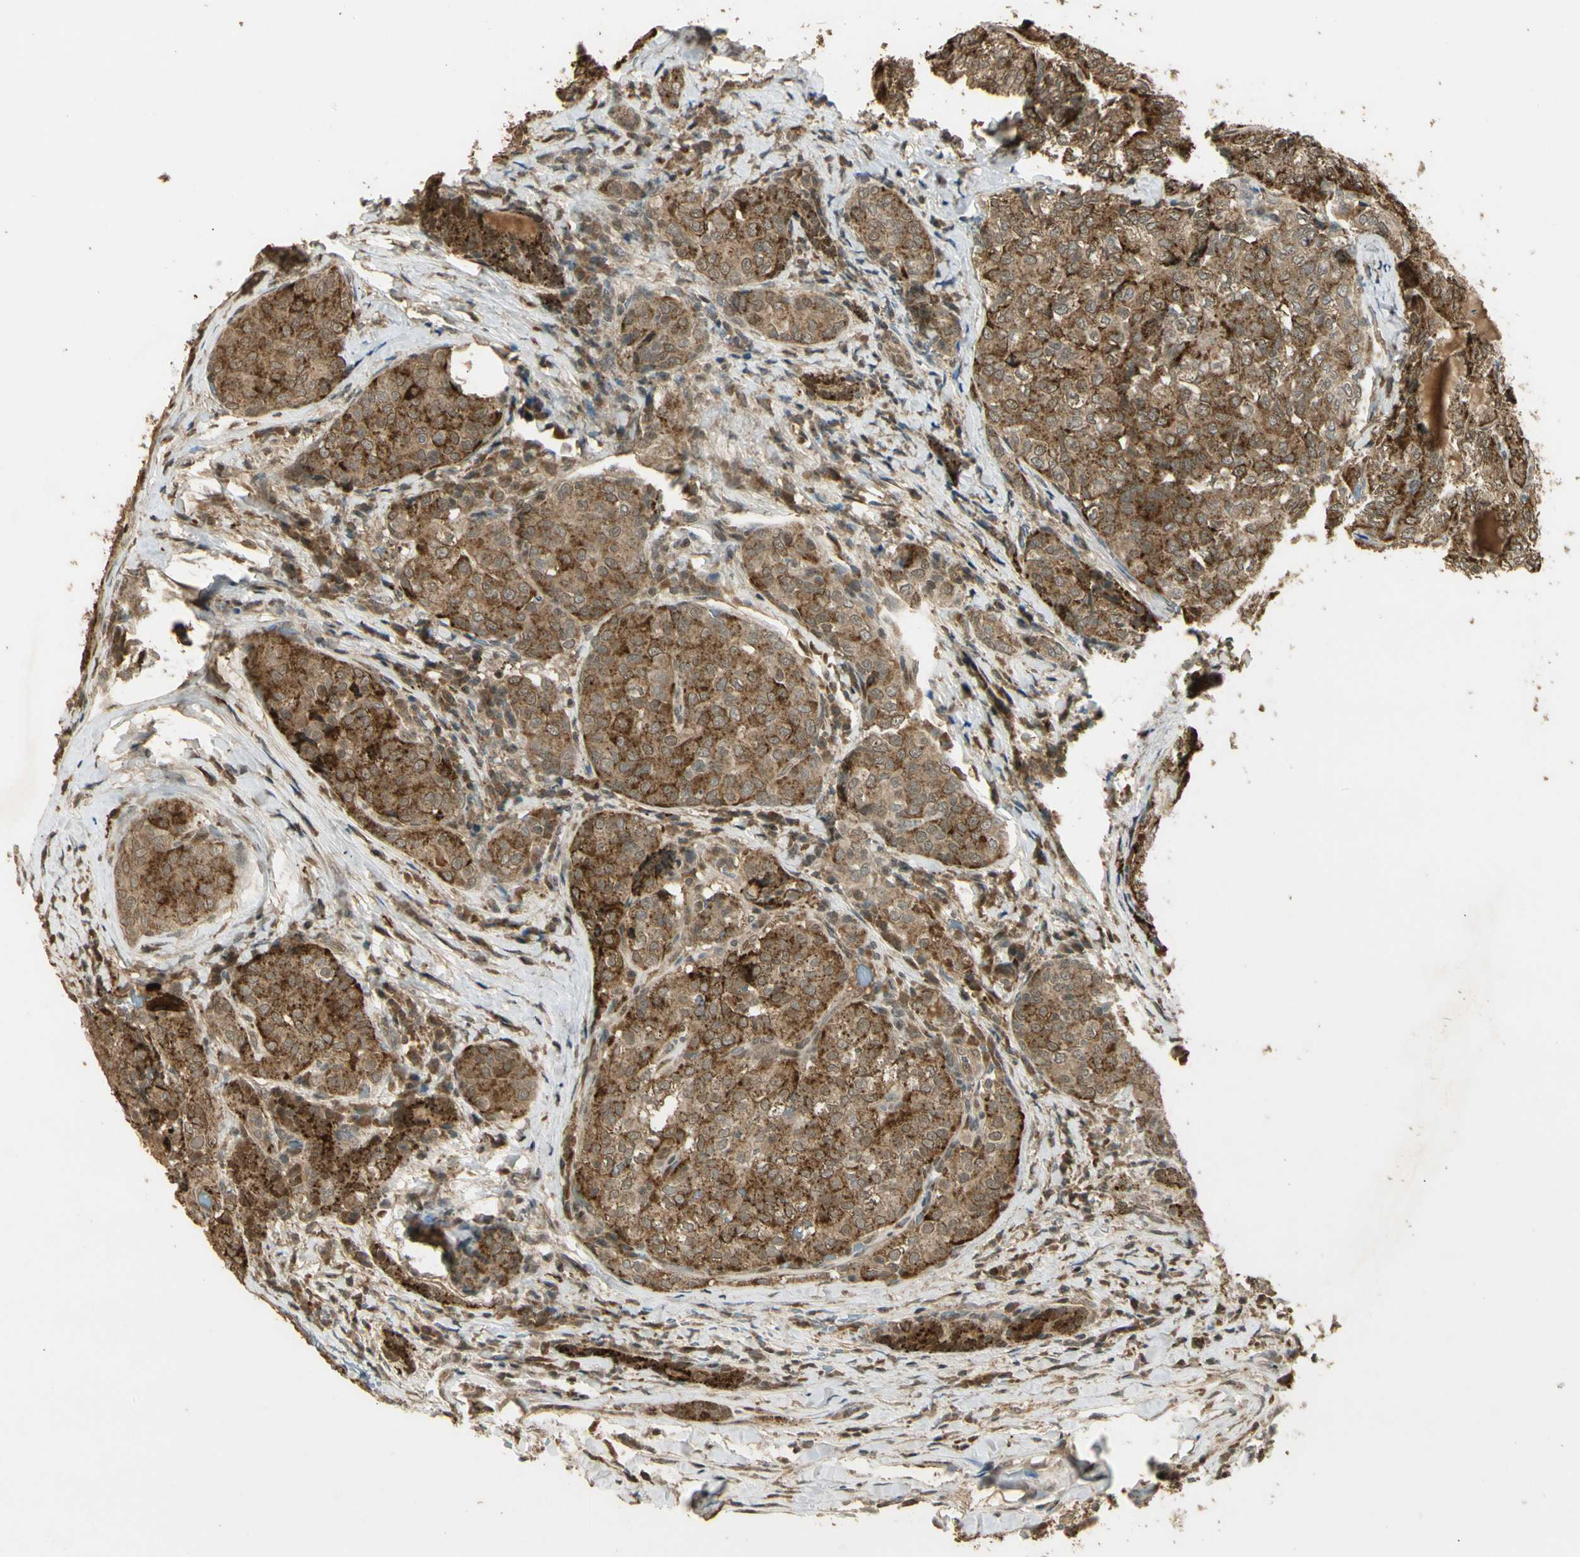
{"staining": {"intensity": "strong", "quantity": ">75%", "location": "cytoplasmic/membranous"}, "tissue": "thyroid cancer", "cell_type": "Tumor cells", "image_type": "cancer", "snomed": [{"axis": "morphology", "description": "Normal tissue, NOS"}, {"axis": "morphology", "description": "Papillary adenocarcinoma, NOS"}, {"axis": "topography", "description": "Thyroid gland"}], "caption": "Immunohistochemical staining of thyroid cancer (papillary adenocarcinoma) exhibits strong cytoplasmic/membranous protein positivity in about >75% of tumor cells.", "gene": "GMEB2", "patient": {"sex": "female", "age": 30}}